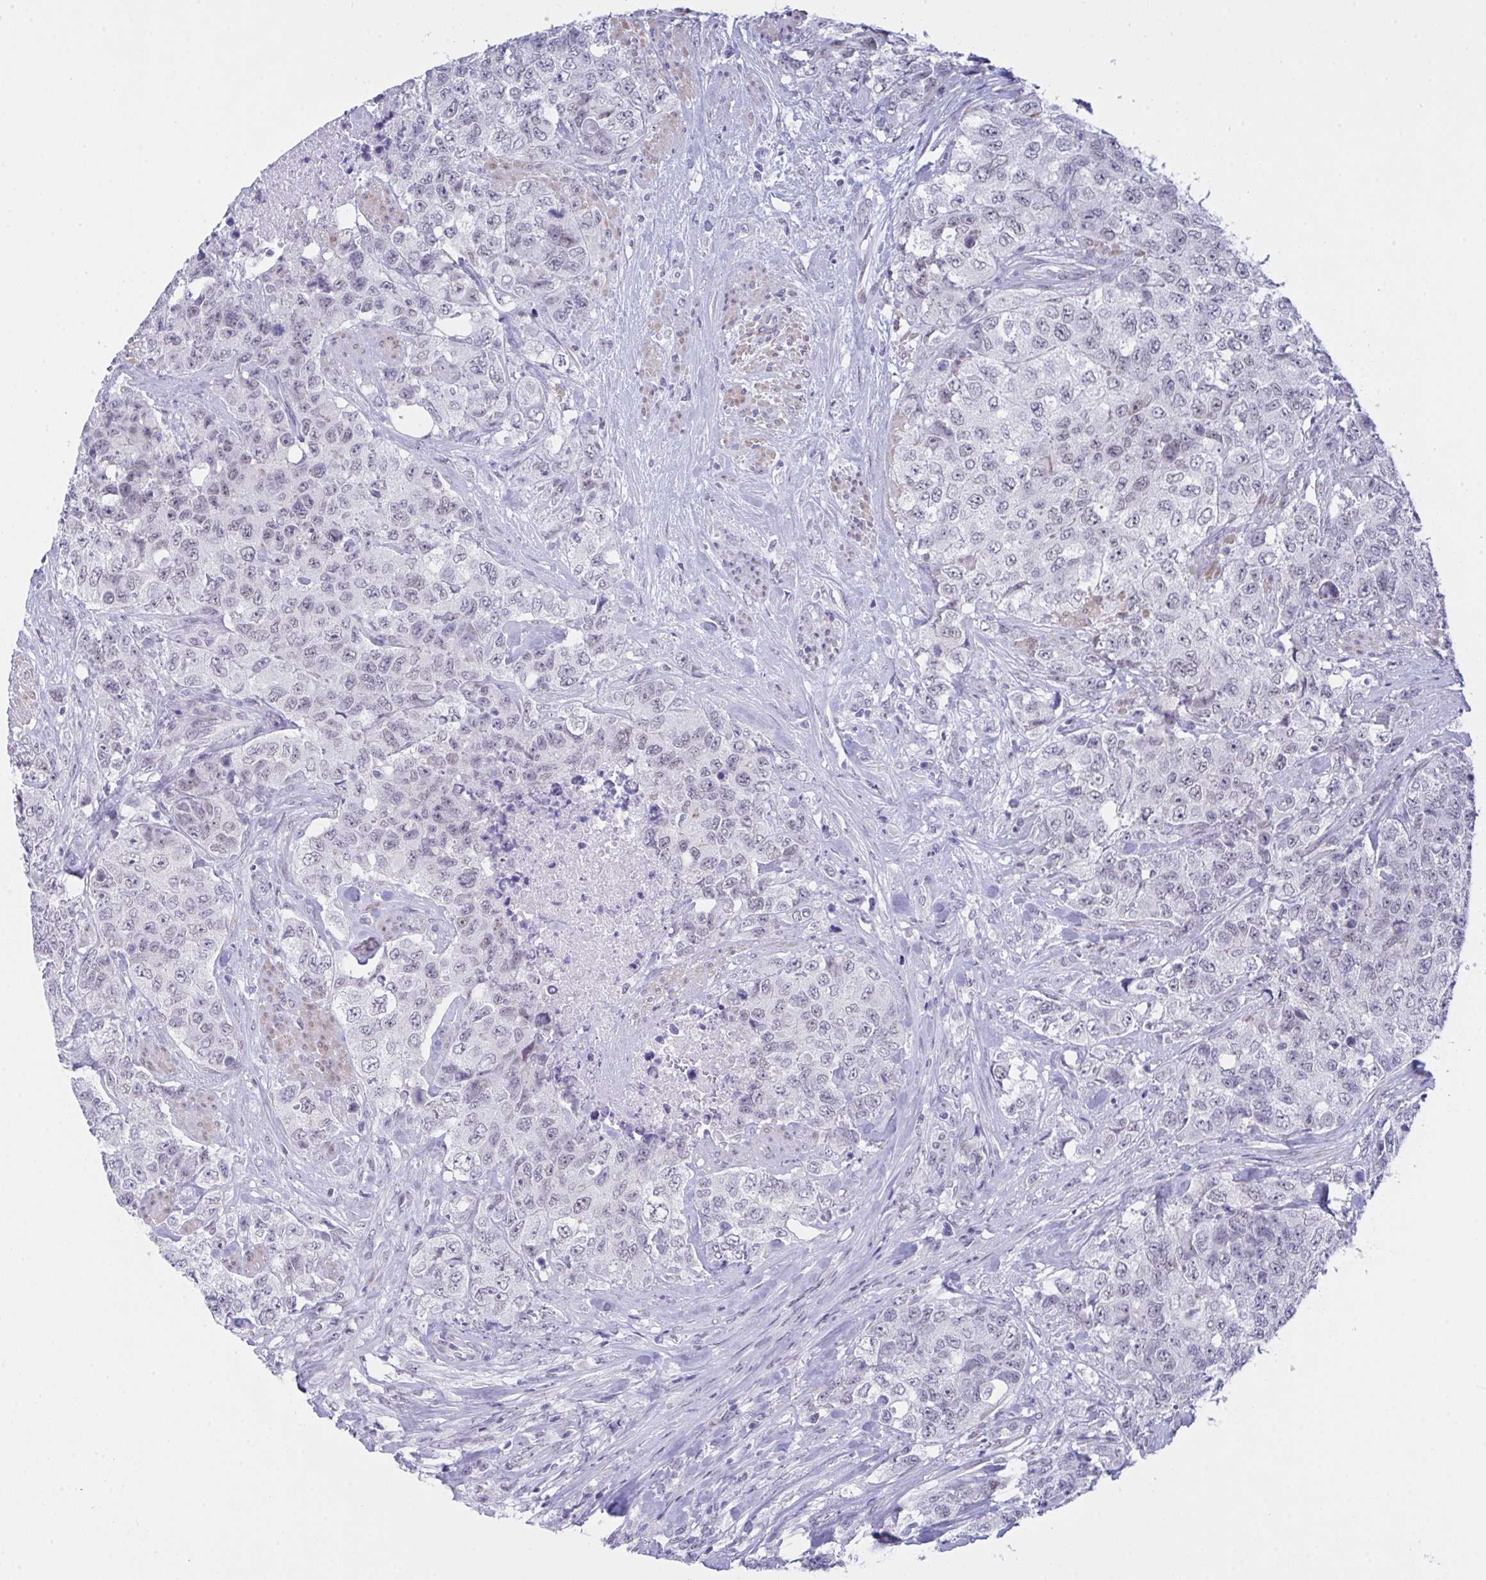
{"staining": {"intensity": "negative", "quantity": "none", "location": "none"}, "tissue": "urothelial cancer", "cell_type": "Tumor cells", "image_type": "cancer", "snomed": [{"axis": "morphology", "description": "Urothelial carcinoma, High grade"}, {"axis": "topography", "description": "Urinary bladder"}], "caption": "The photomicrograph shows no staining of tumor cells in urothelial cancer.", "gene": "FBXL22", "patient": {"sex": "female", "age": 78}}